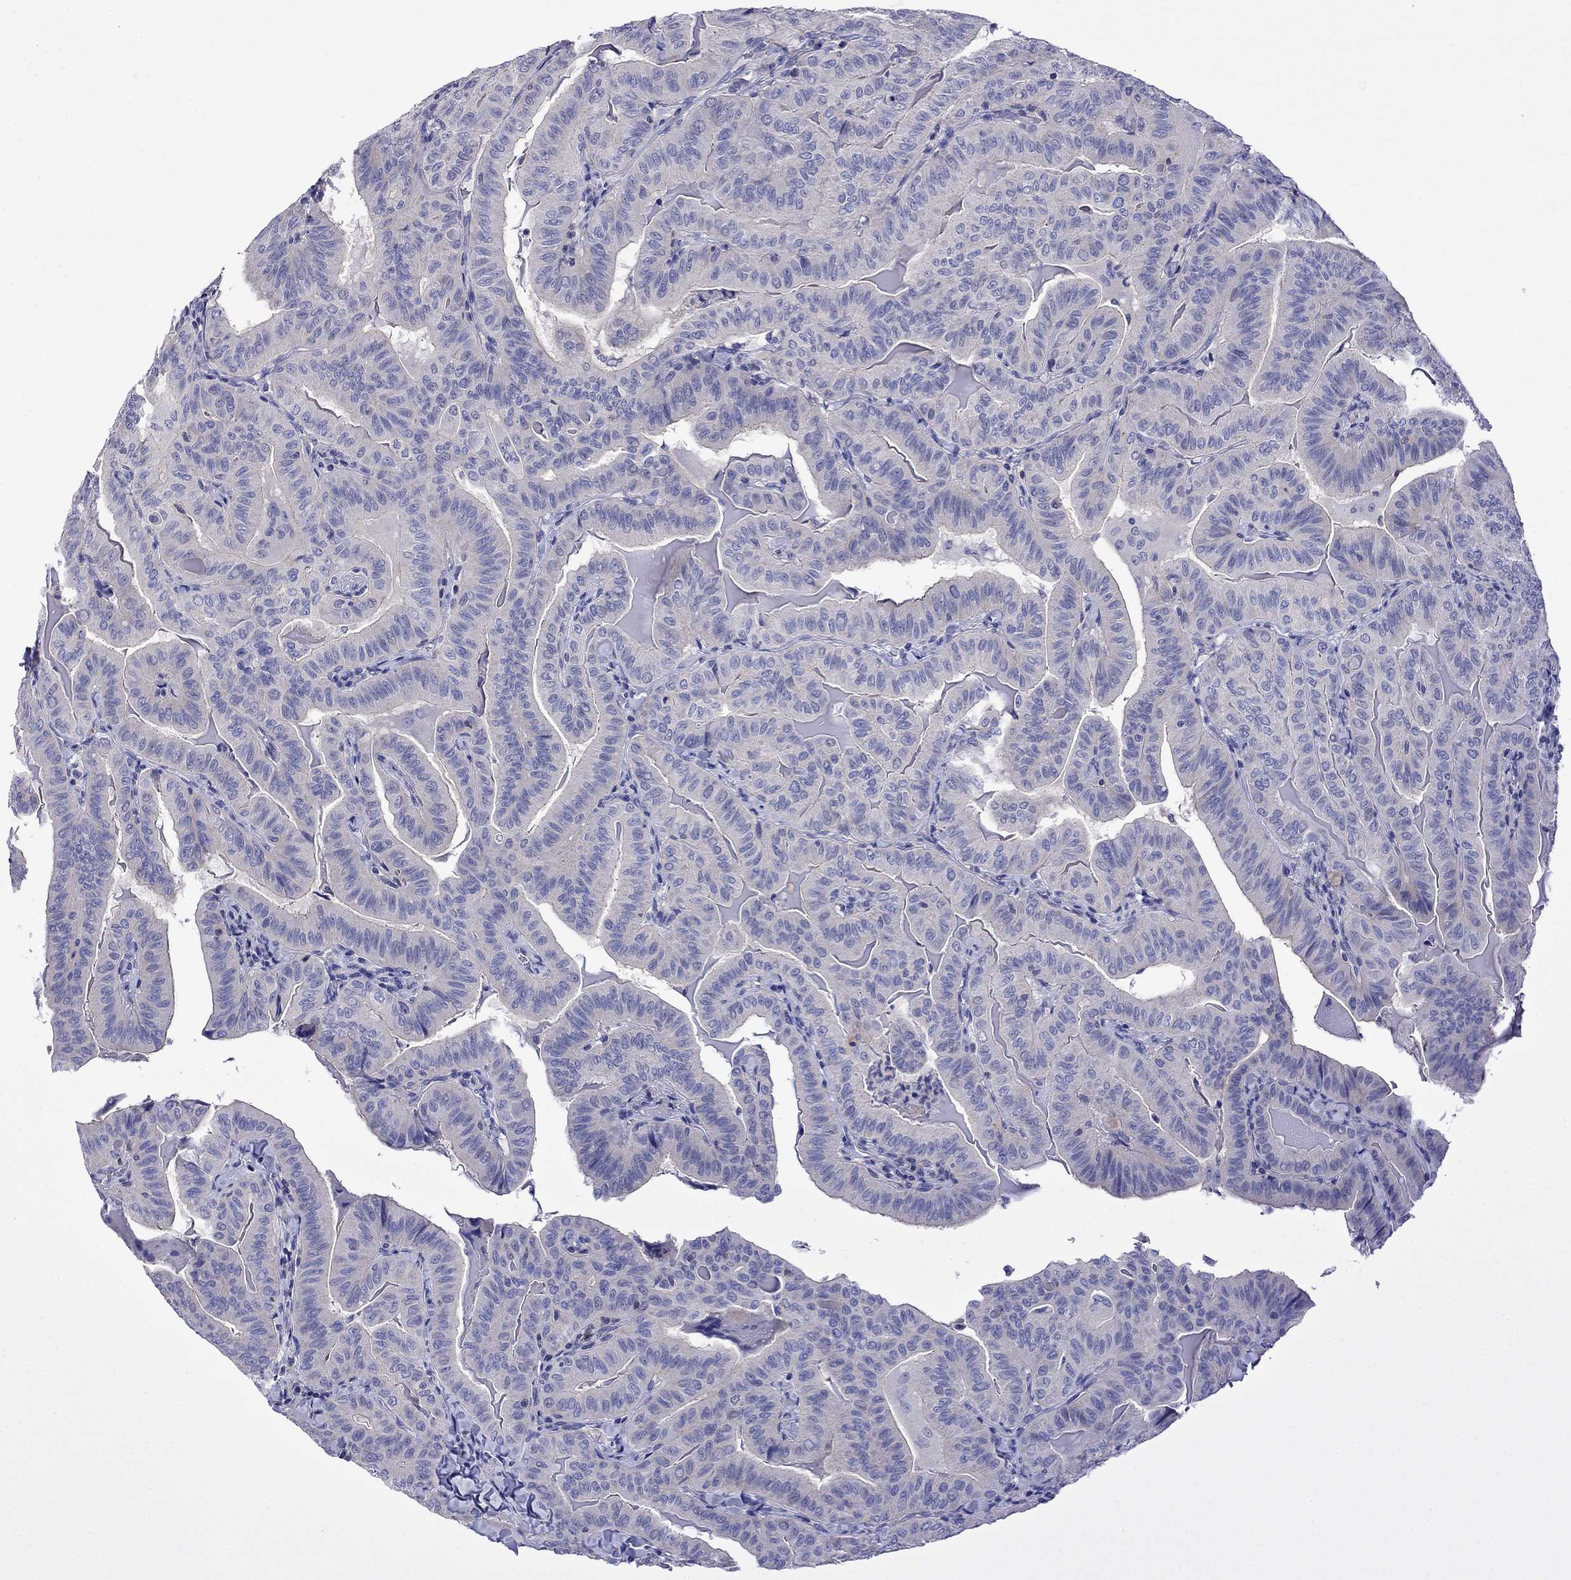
{"staining": {"intensity": "negative", "quantity": "none", "location": "none"}, "tissue": "thyroid cancer", "cell_type": "Tumor cells", "image_type": "cancer", "snomed": [{"axis": "morphology", "description": "Papillary adenocarcinoma, NOS"}, {"axis": "topography", "description": "Thyroid gland"}], "caption": "Thyroid papillary adenocarcinoma was stained to show a protein in brown. There is no significant positivity in tumor cells.", "gene": "STAR", "patient": {"sex": "female", "age": 68}}